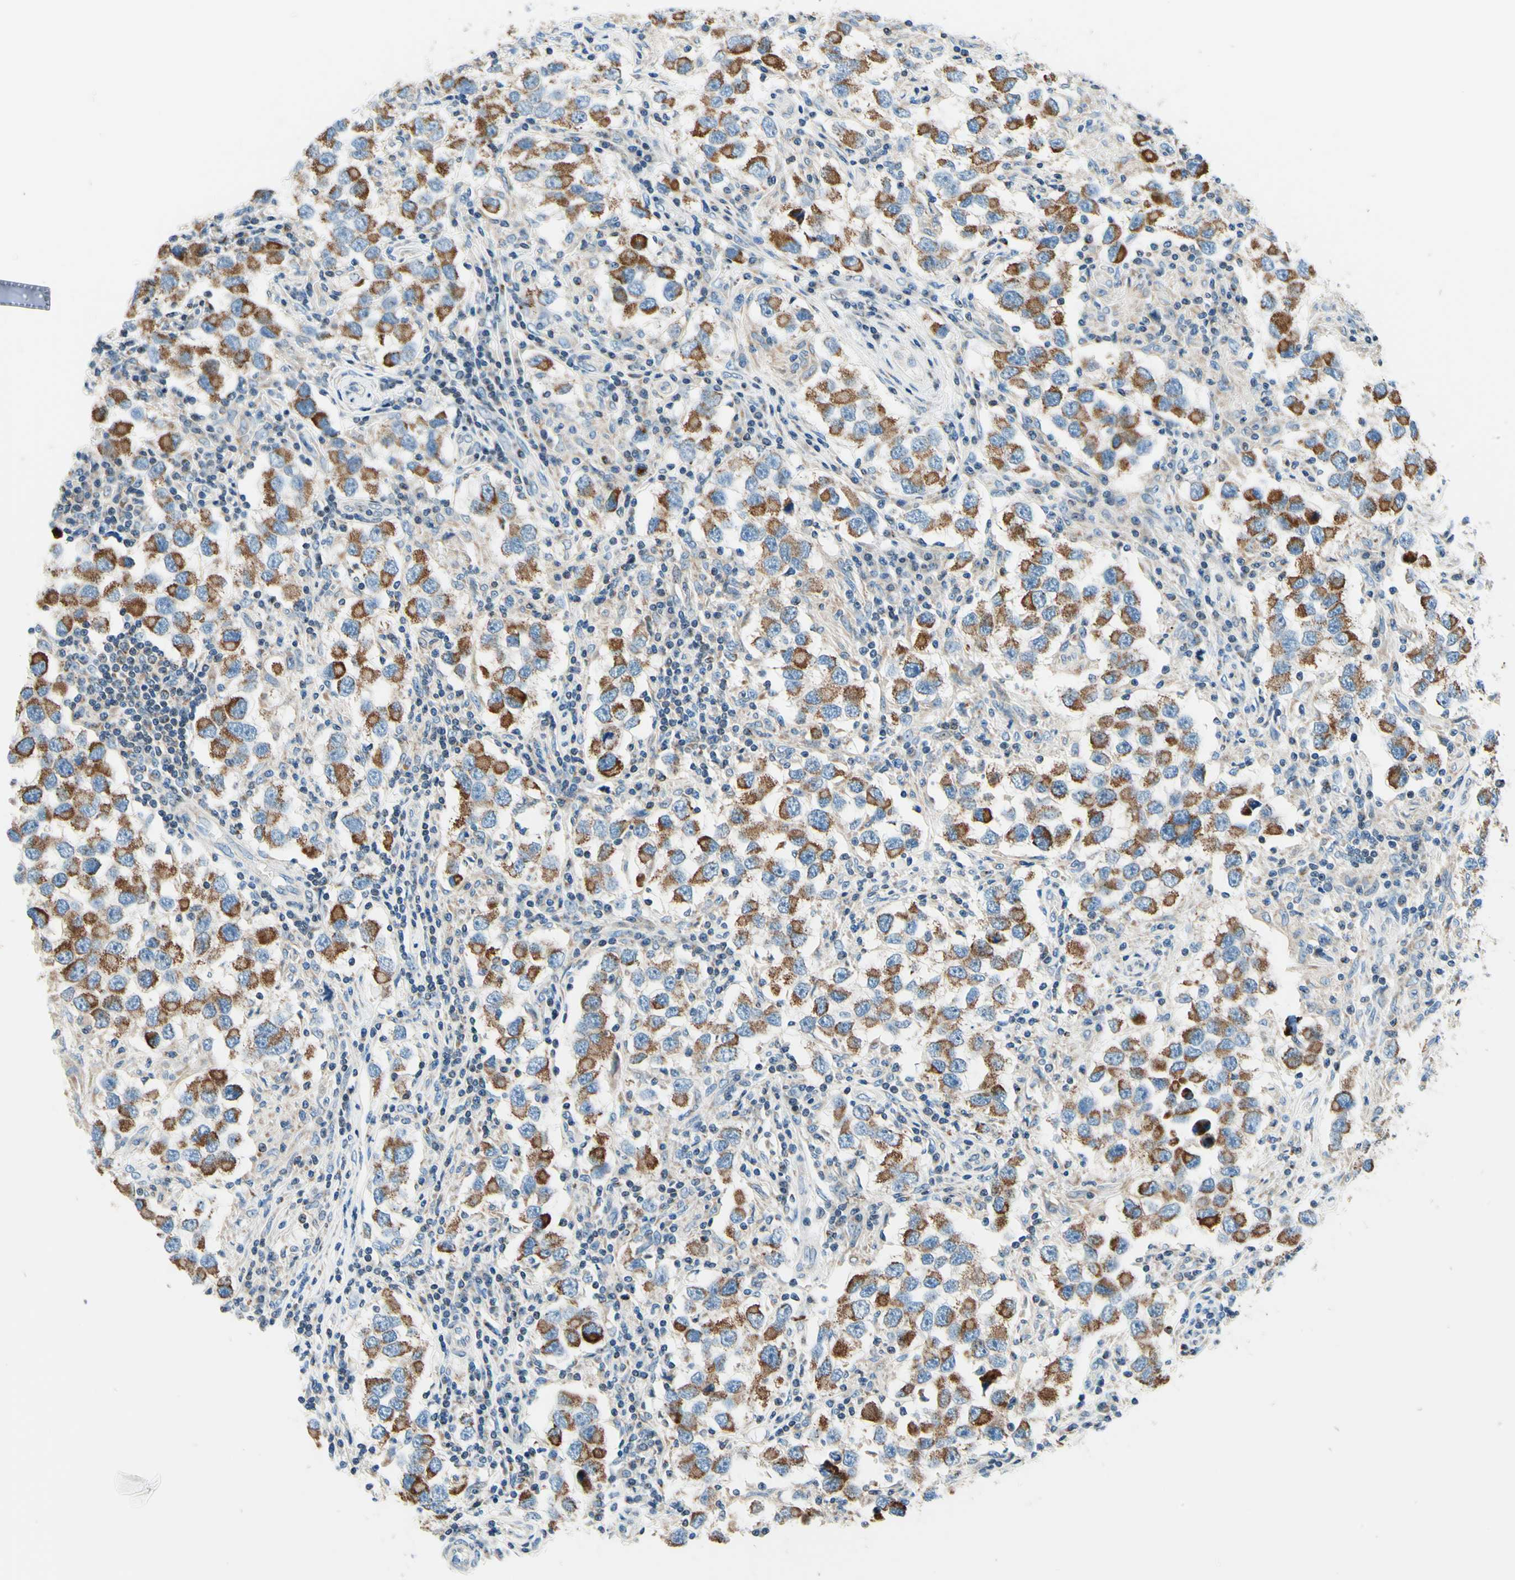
{"staining": {"intensity": "moderate", "quantity": ">75%", "location": "cytoplasmic/membranous"}, "tissue": "testis cancer", "cell_type": "Tumor cells", "image_type": "cancer", "snomed": [{"axis": "morphology", "description": "Carcinoma, Embryonal, NOS"}, {"axis": "topography", "description": "Testis"}], "caption": "A high-resolution image shows IHC staining of testis cancer (embryonal carcinoma), which demonstrates moderate cytoplasmic/membranous expression in about >75% of tumor cells.", "gene": "CBX7", "patient": {"sex": "male", "age": 21}}